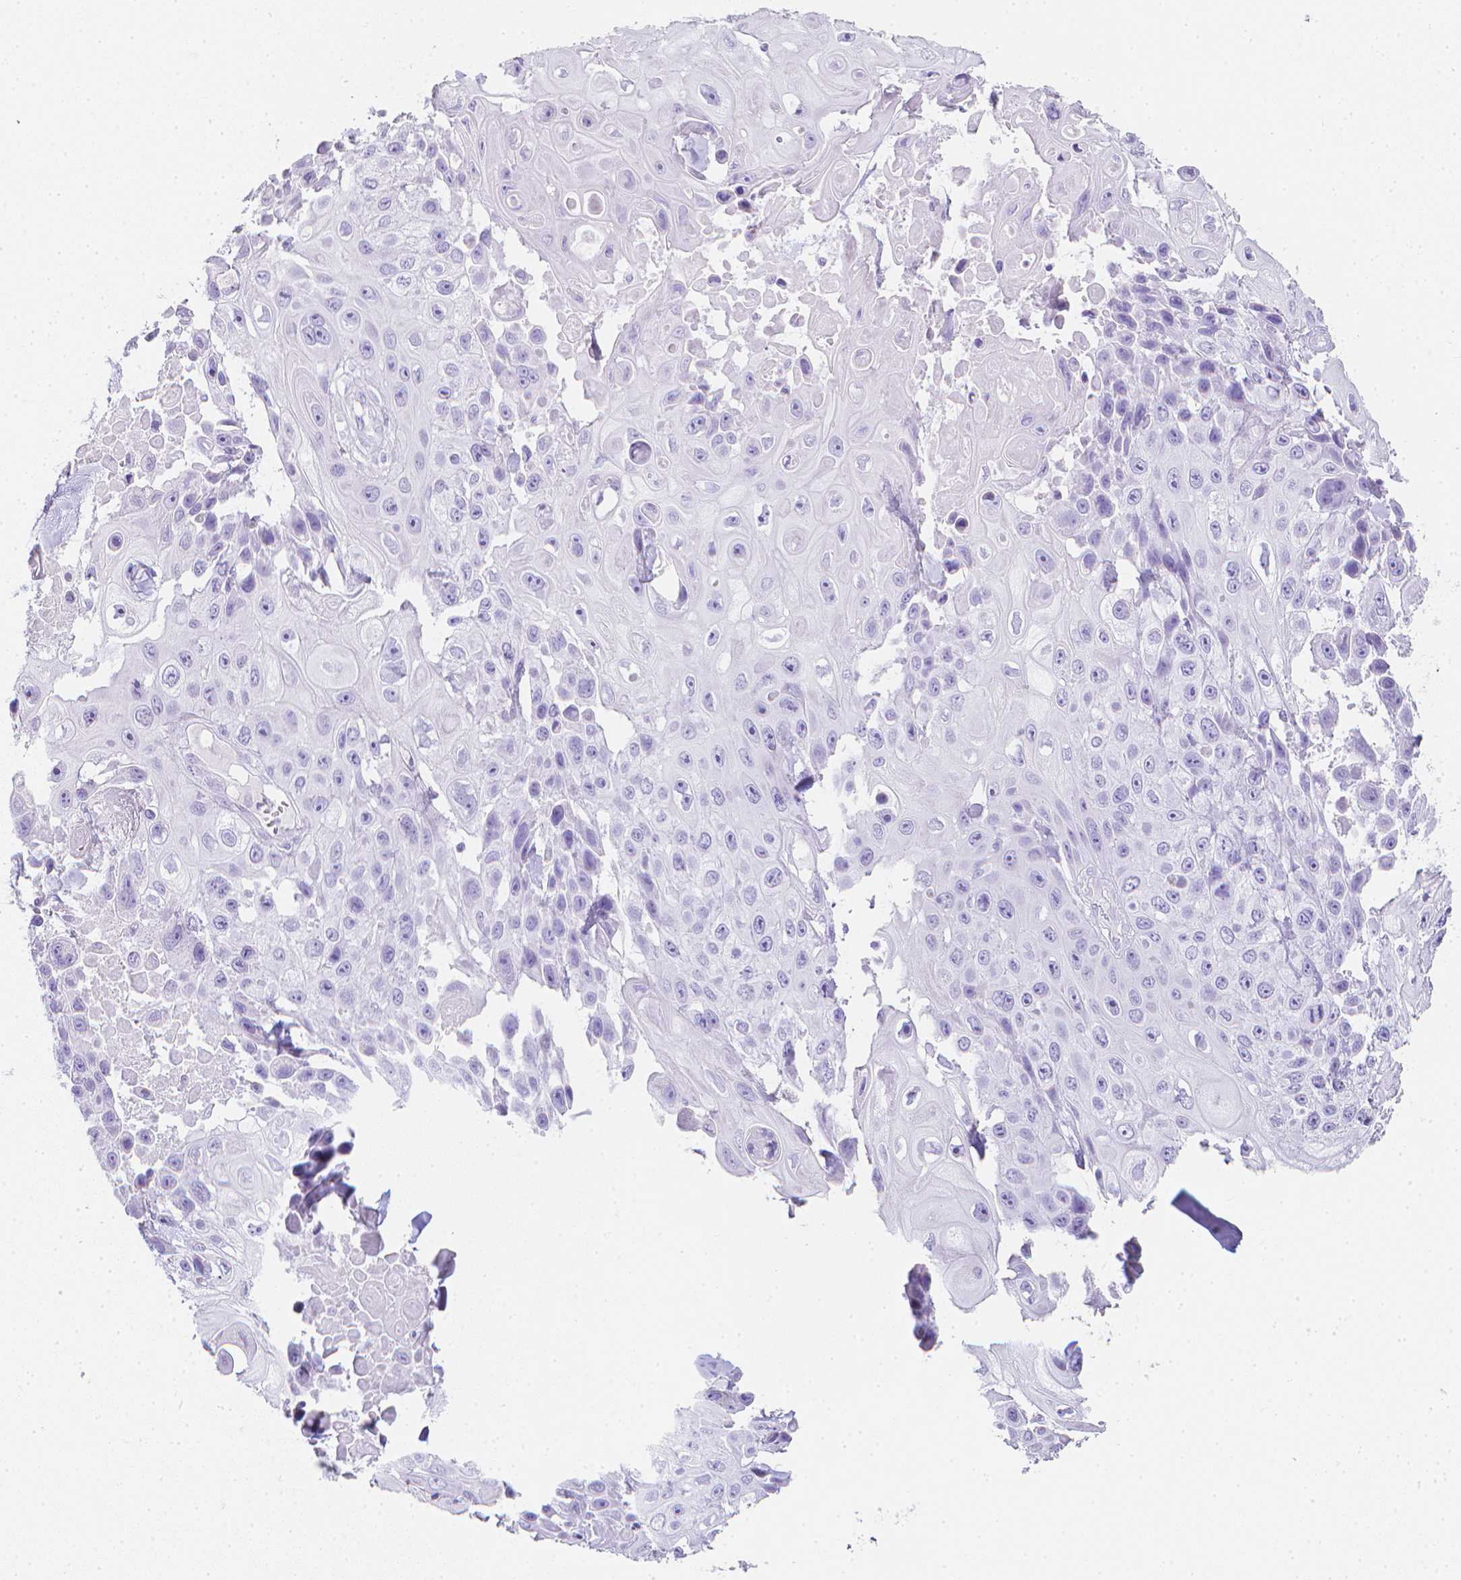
{"staining": {"intensity": "negative", "quantity": "none", "location": "none"}, "tissue": "skin cancer", "cell_type": "Tumor cells", "image_type": "cancer", "snomed": [{"axis": "morphology", "description": "Squamous cell carcinoma, NOS"}, {"axis": "topography", "description": "Skin"}], "caption": "Immunohistochemistry (IHC) histopathology image of human skin cancer stained for a protein (brown), which demonstrates no staining in tumor cells.", "gene": "LGALS4", "patient": {"sex": "male", "age": 82}}